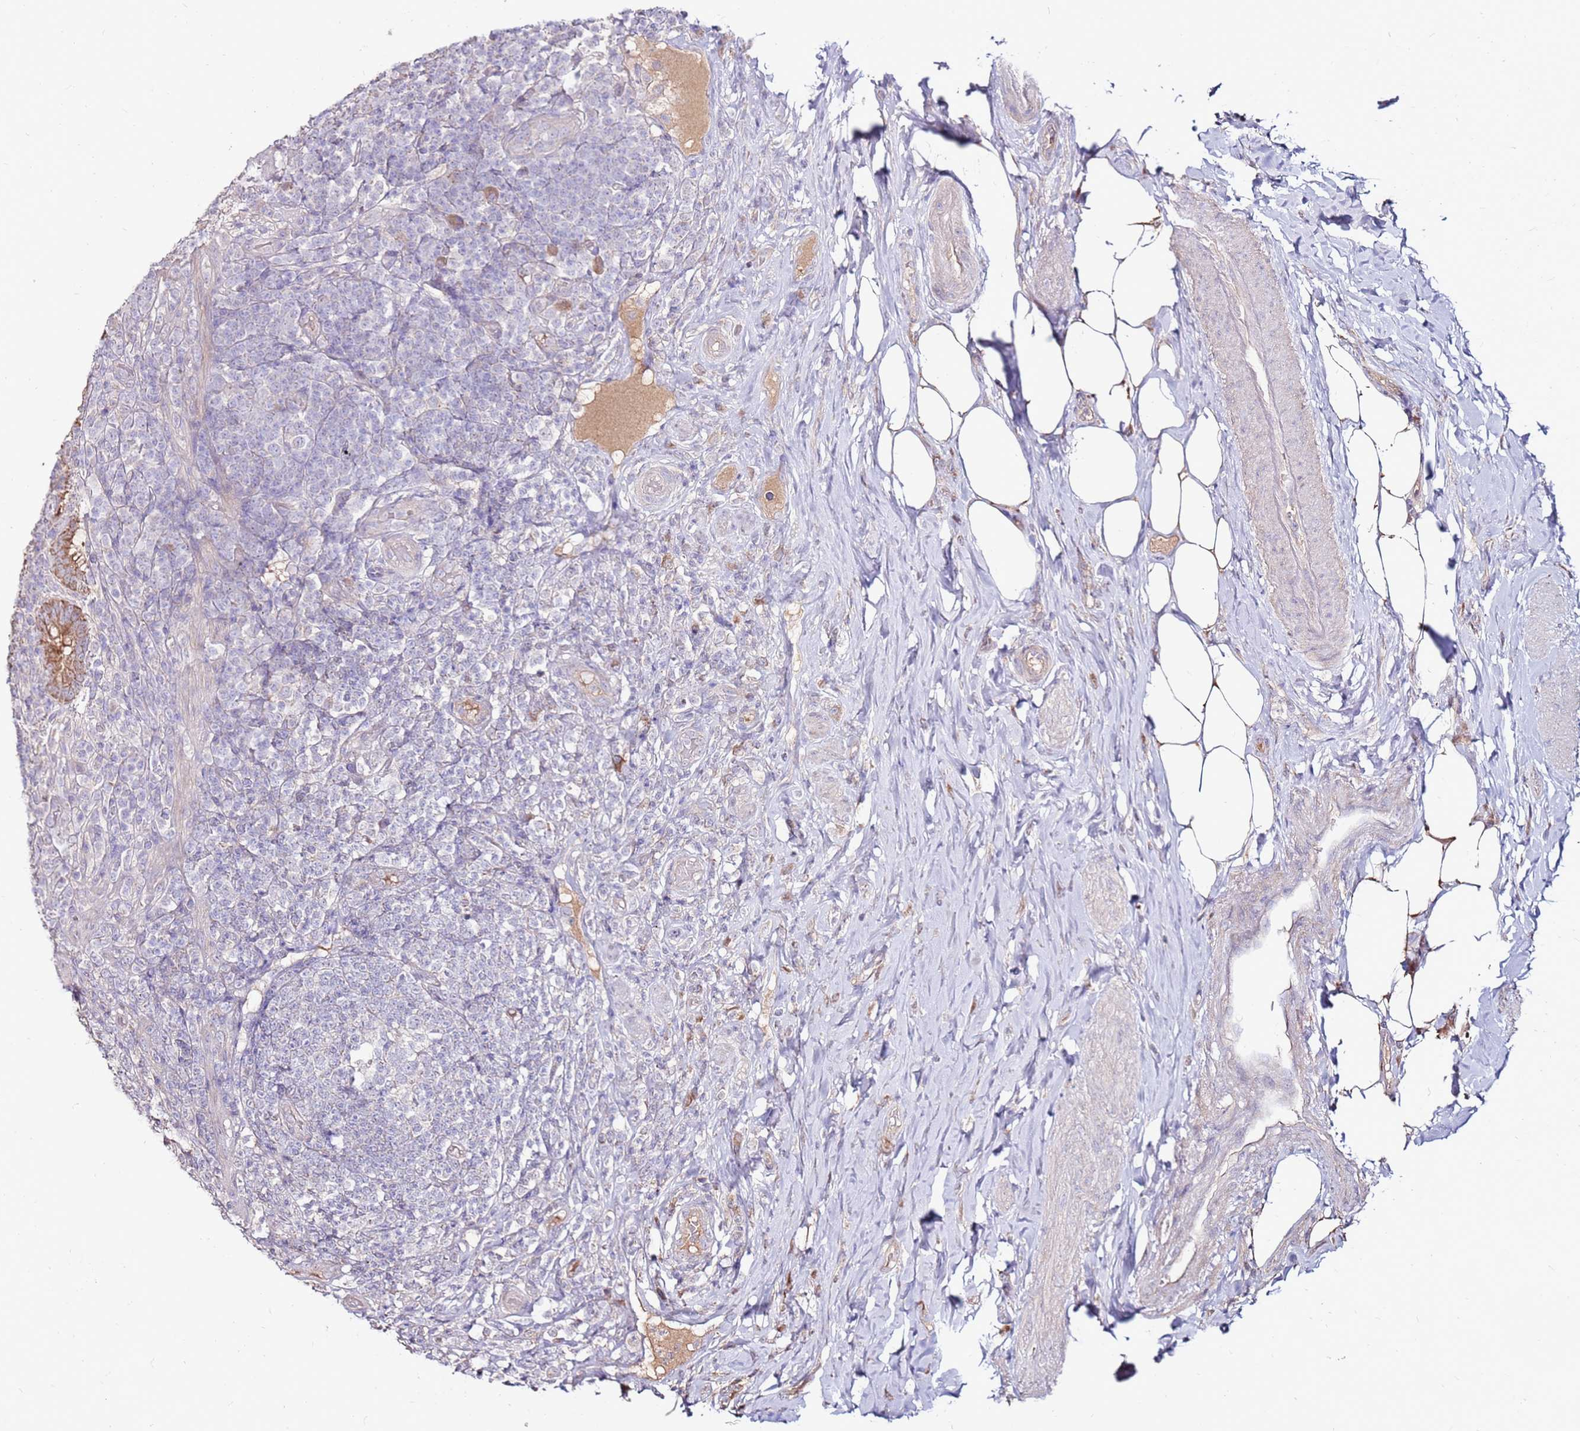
{"staining": {"intensity": "moderate", "quantity": ">75%", "location": "cytoplasmic/membranous"}, "tissue": "appendix", "cell_type": "Glandular cells", "image_type": "normal", "snomed": [{"axis": "morphology", "description": "Normal tissue, NOS"}, {"axis": "topography", "description": "Appendix"}], "caption": "Human appendix stained with a brown dye displays moderate cytoplasmic/membranous positive positivity in about >75% of glandular cells.", "gene": "SLC44A4", "patient": {"sex": "female", "age": 43}}